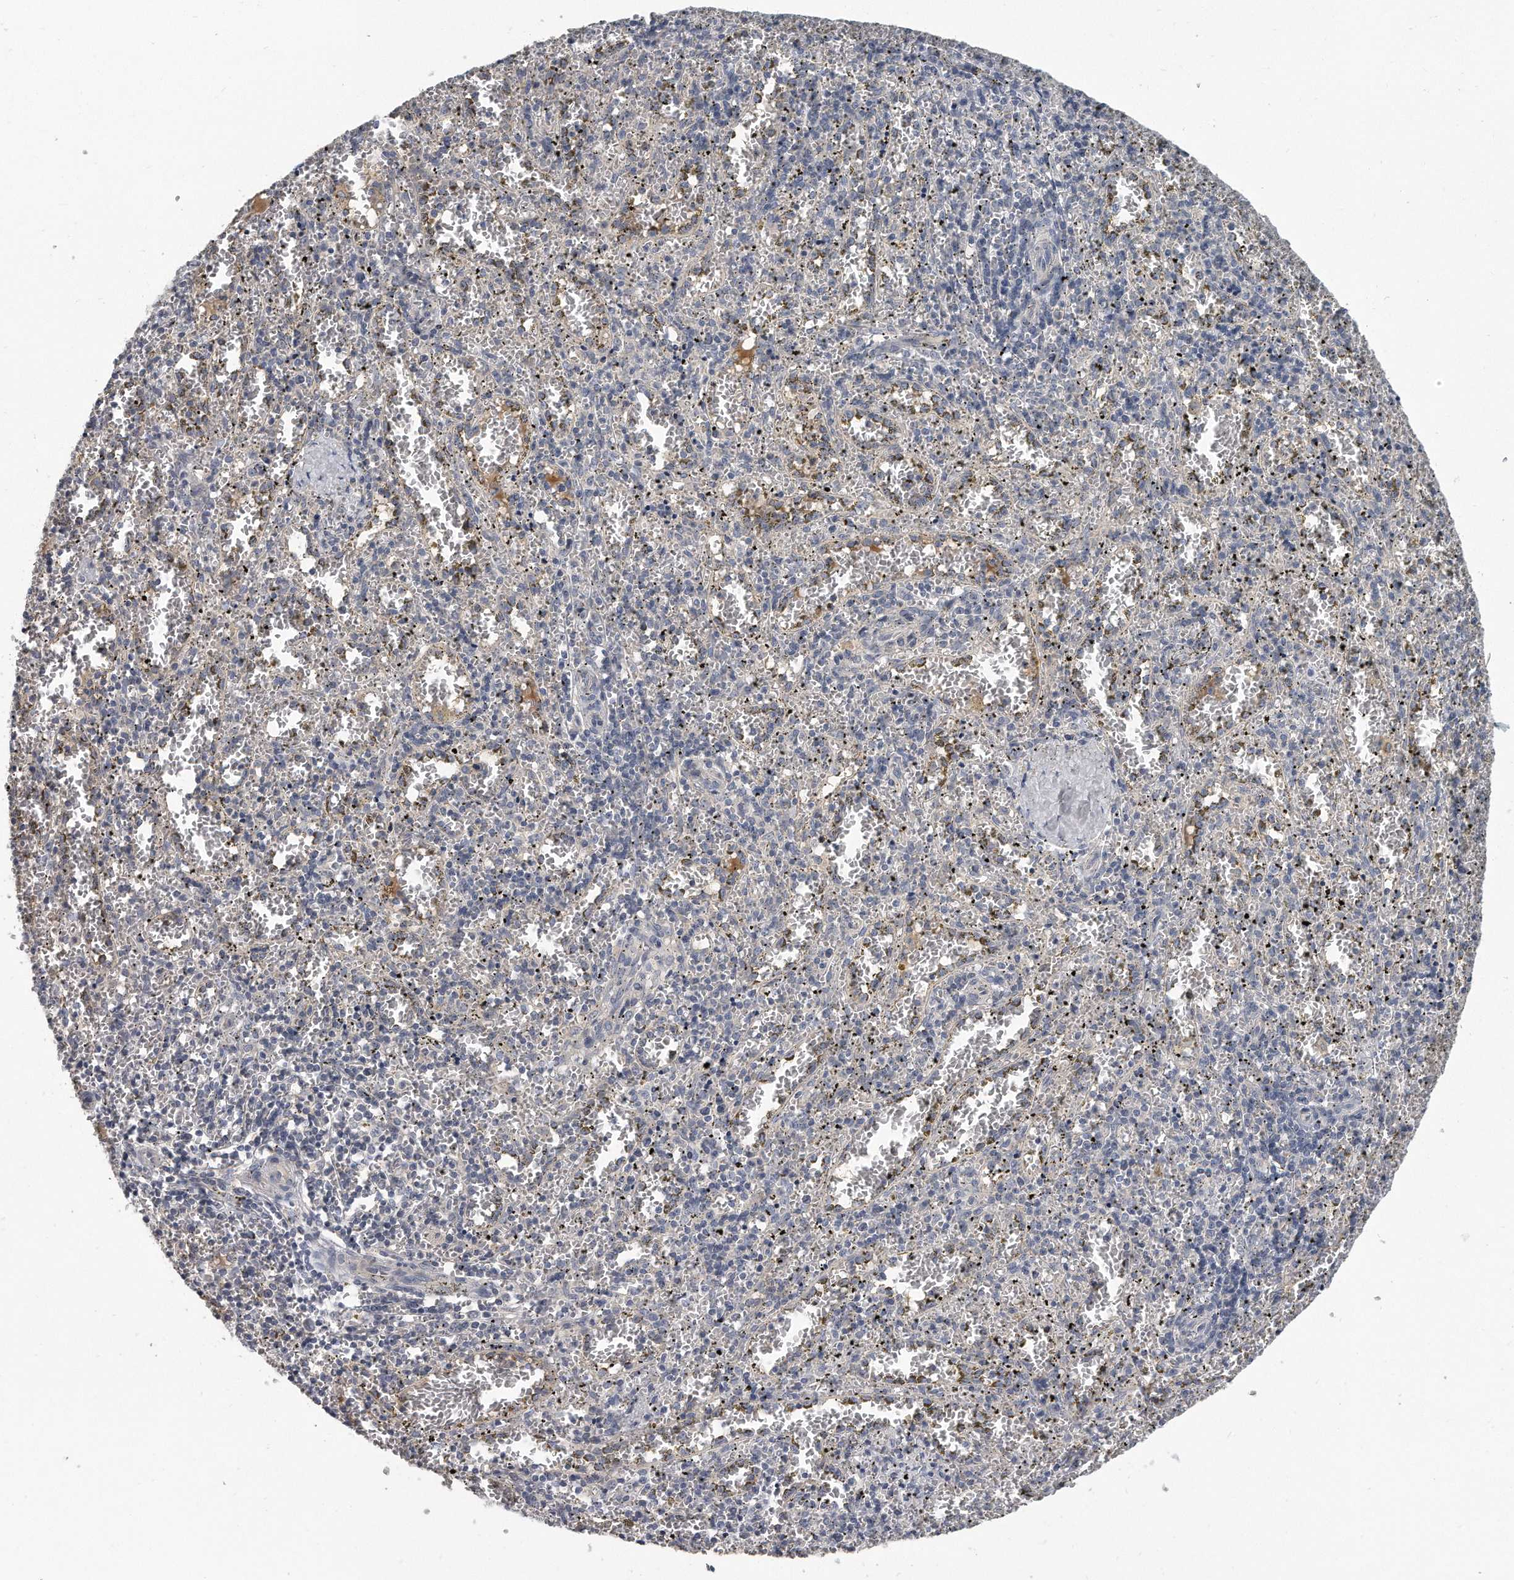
{"staining": {"intensity": "negative", "quantity": "none", "location": "none"}, "tissue": "spleen", "cell_type": "Cells in red pulp", "image_type": "normal", "snomed": [{"axis": "morphology", "description": "Normal tissue, NOS"}, {"axis": "topography", "description": "Spleen"}], "caption": "The IHC histopathology image has no significant staining in cells in red pulp of spleen.", "gene": "KLHL7", "patient": {"sex": "male", "age": 11}}